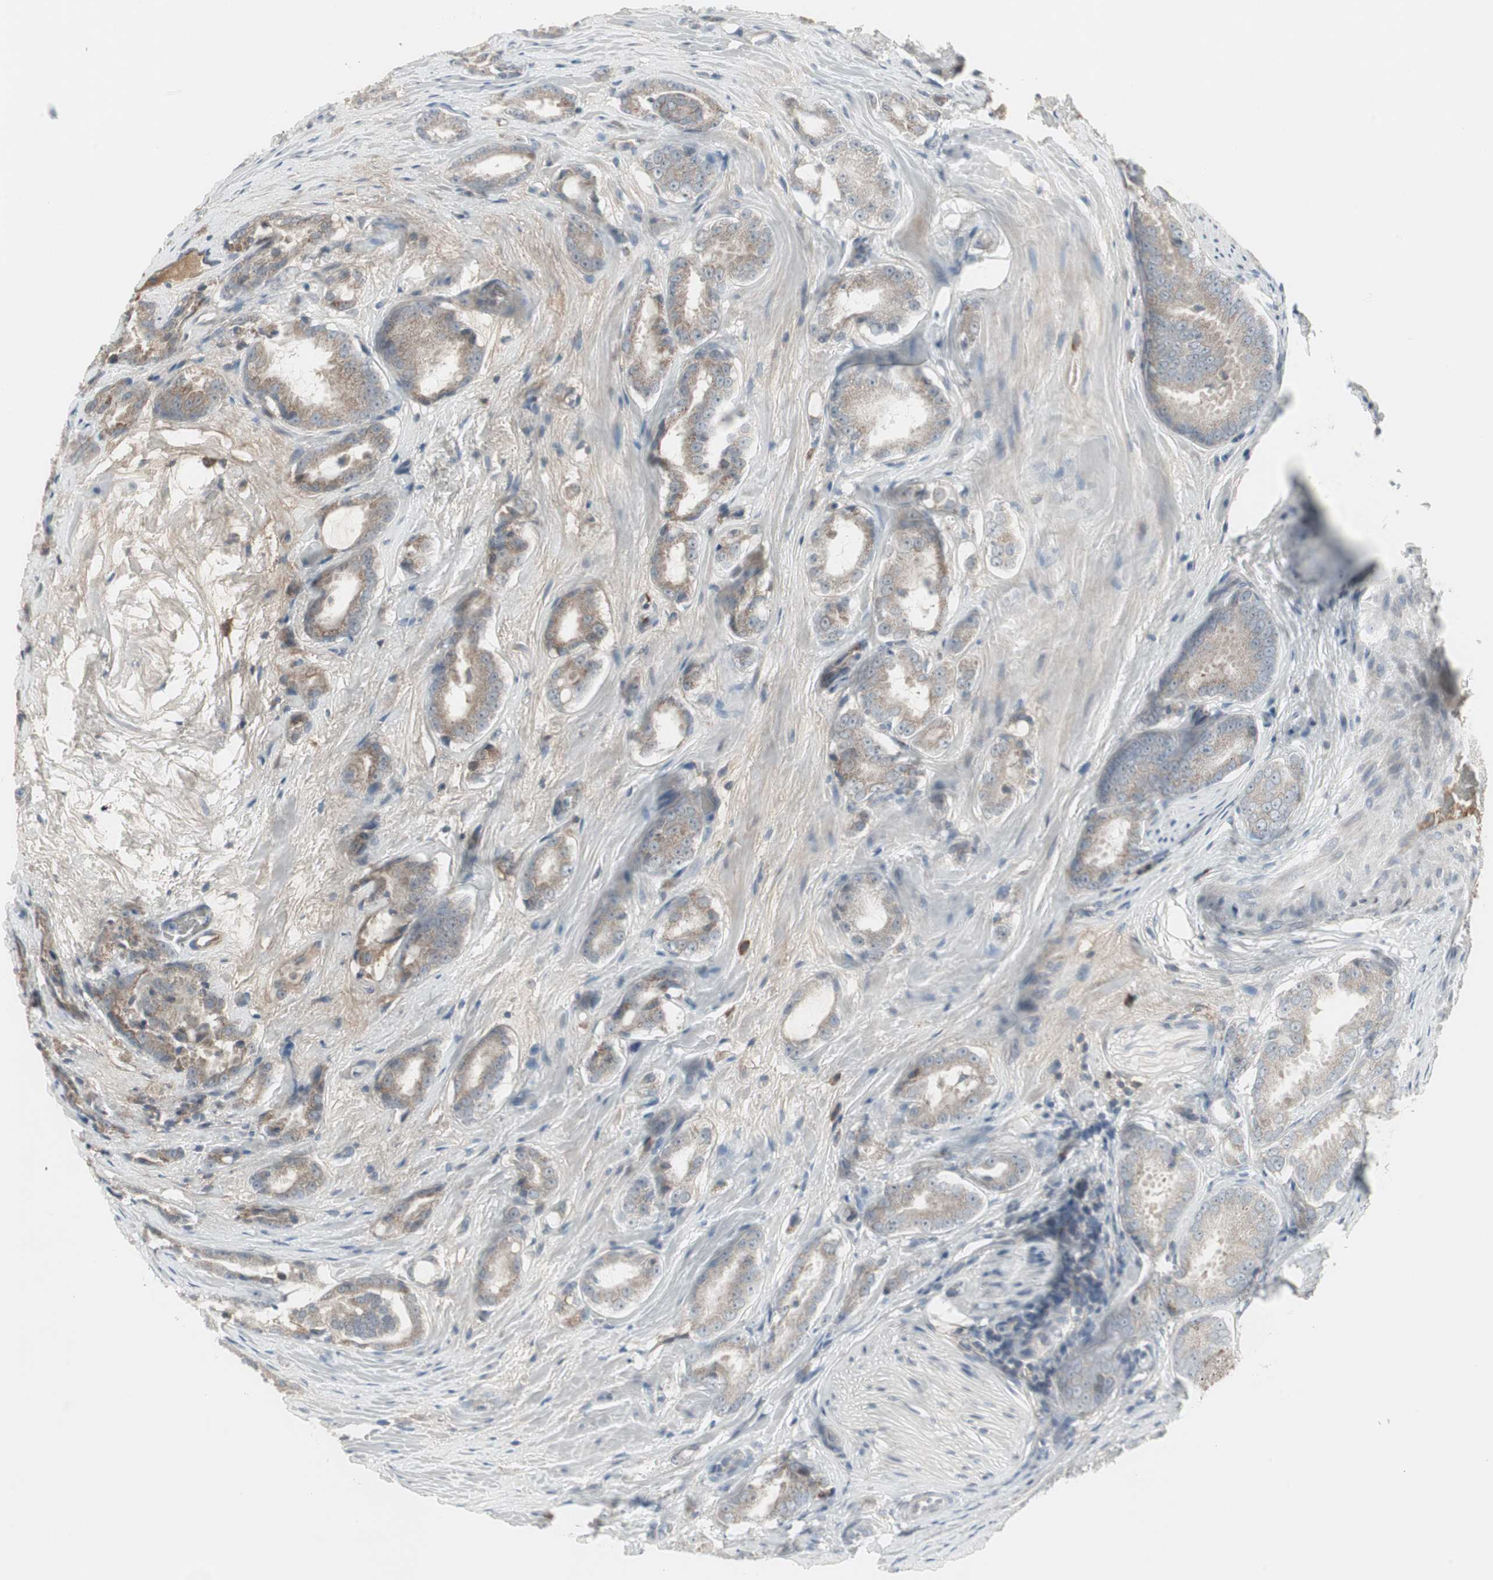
{"staining": {"intensity": "weak", "quantity": "25%-75%", "location": "cytoplasmic/membranous"}, "tissue": "prostate cancer", "cell_type": "Tumor cells", "image_type": "cancer", "snomed": [{"axis": "morphology", "description": "Adenocarcinoma, High grade"}, {"axis": "topography", "description": "Prostate"}], "caption": "An image showing weak cytoplasmic/membranous expression in about 25%-75% of tumor cells in adenocarcinoma (high-grade) (prostate), as visualized by brown immunohistochemical staining.", "gene": "ZSCAN32", "patient": {"sex": "male", "age": 64}}